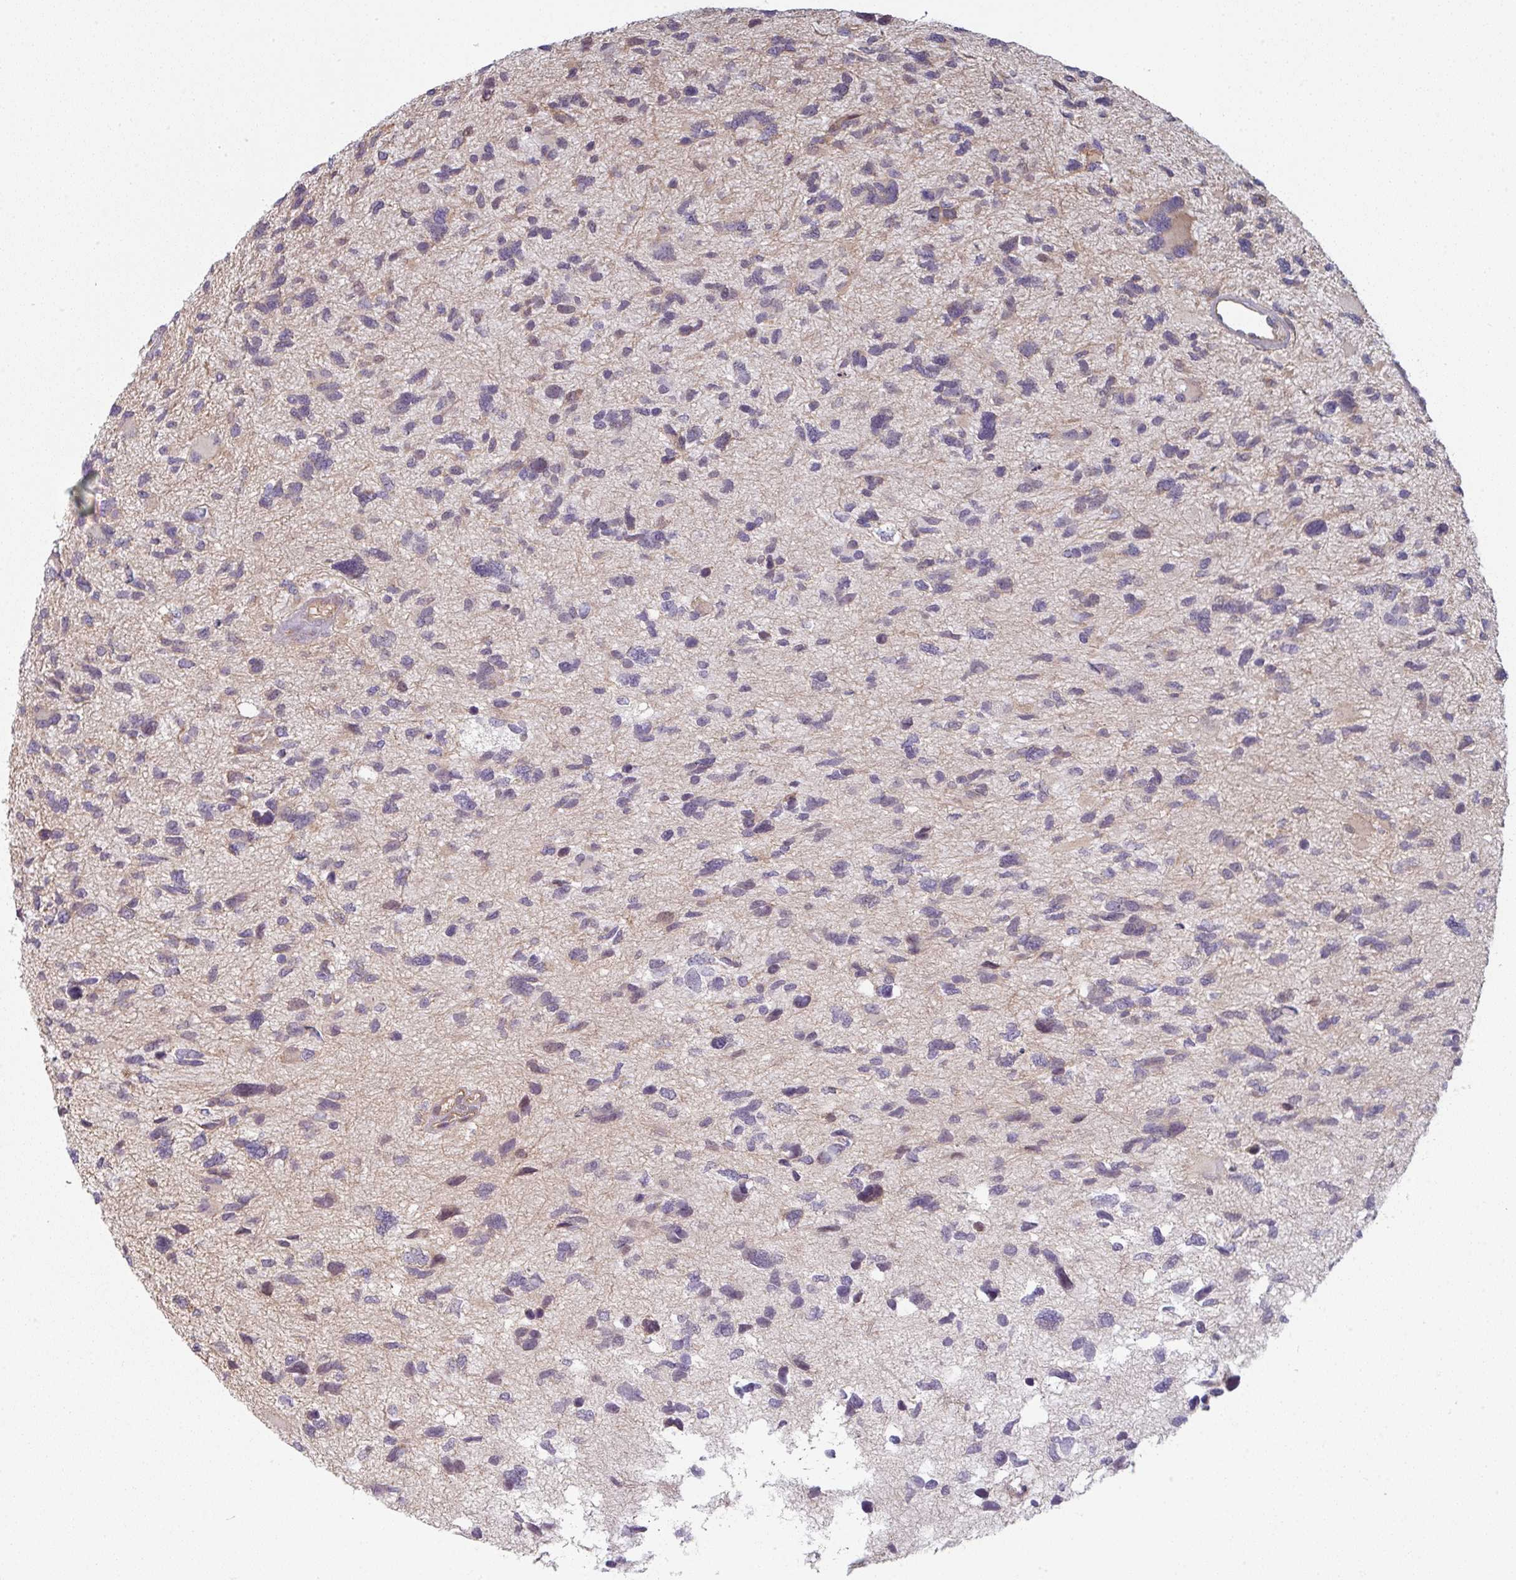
{"staining": {"intensity": "weak", "quantity": "25%-75%", "location": "cytoplasmic/membranous"}, "tissue": "glioma", "cell_type": "Tumor cells", "image_type": "cancer", "snomed": [{"axis": "morphology", "description": "Glioma, malignant, High grade"}, {"axis": "topography", "description": "Brain"}], "caption": "DAB (3,3'-diaminobenzidine) immunohistochemical staining of human glioma displays weak cytoplasmic/membranous protein staining in approximately 25%-75% of tumor cells. Immunohistochemistry (ihc) stains the protein in brown and the nuclei are stained blue.", "gene": "PLEKHJ1", "patient": {"sex": "female", "age": 11}}